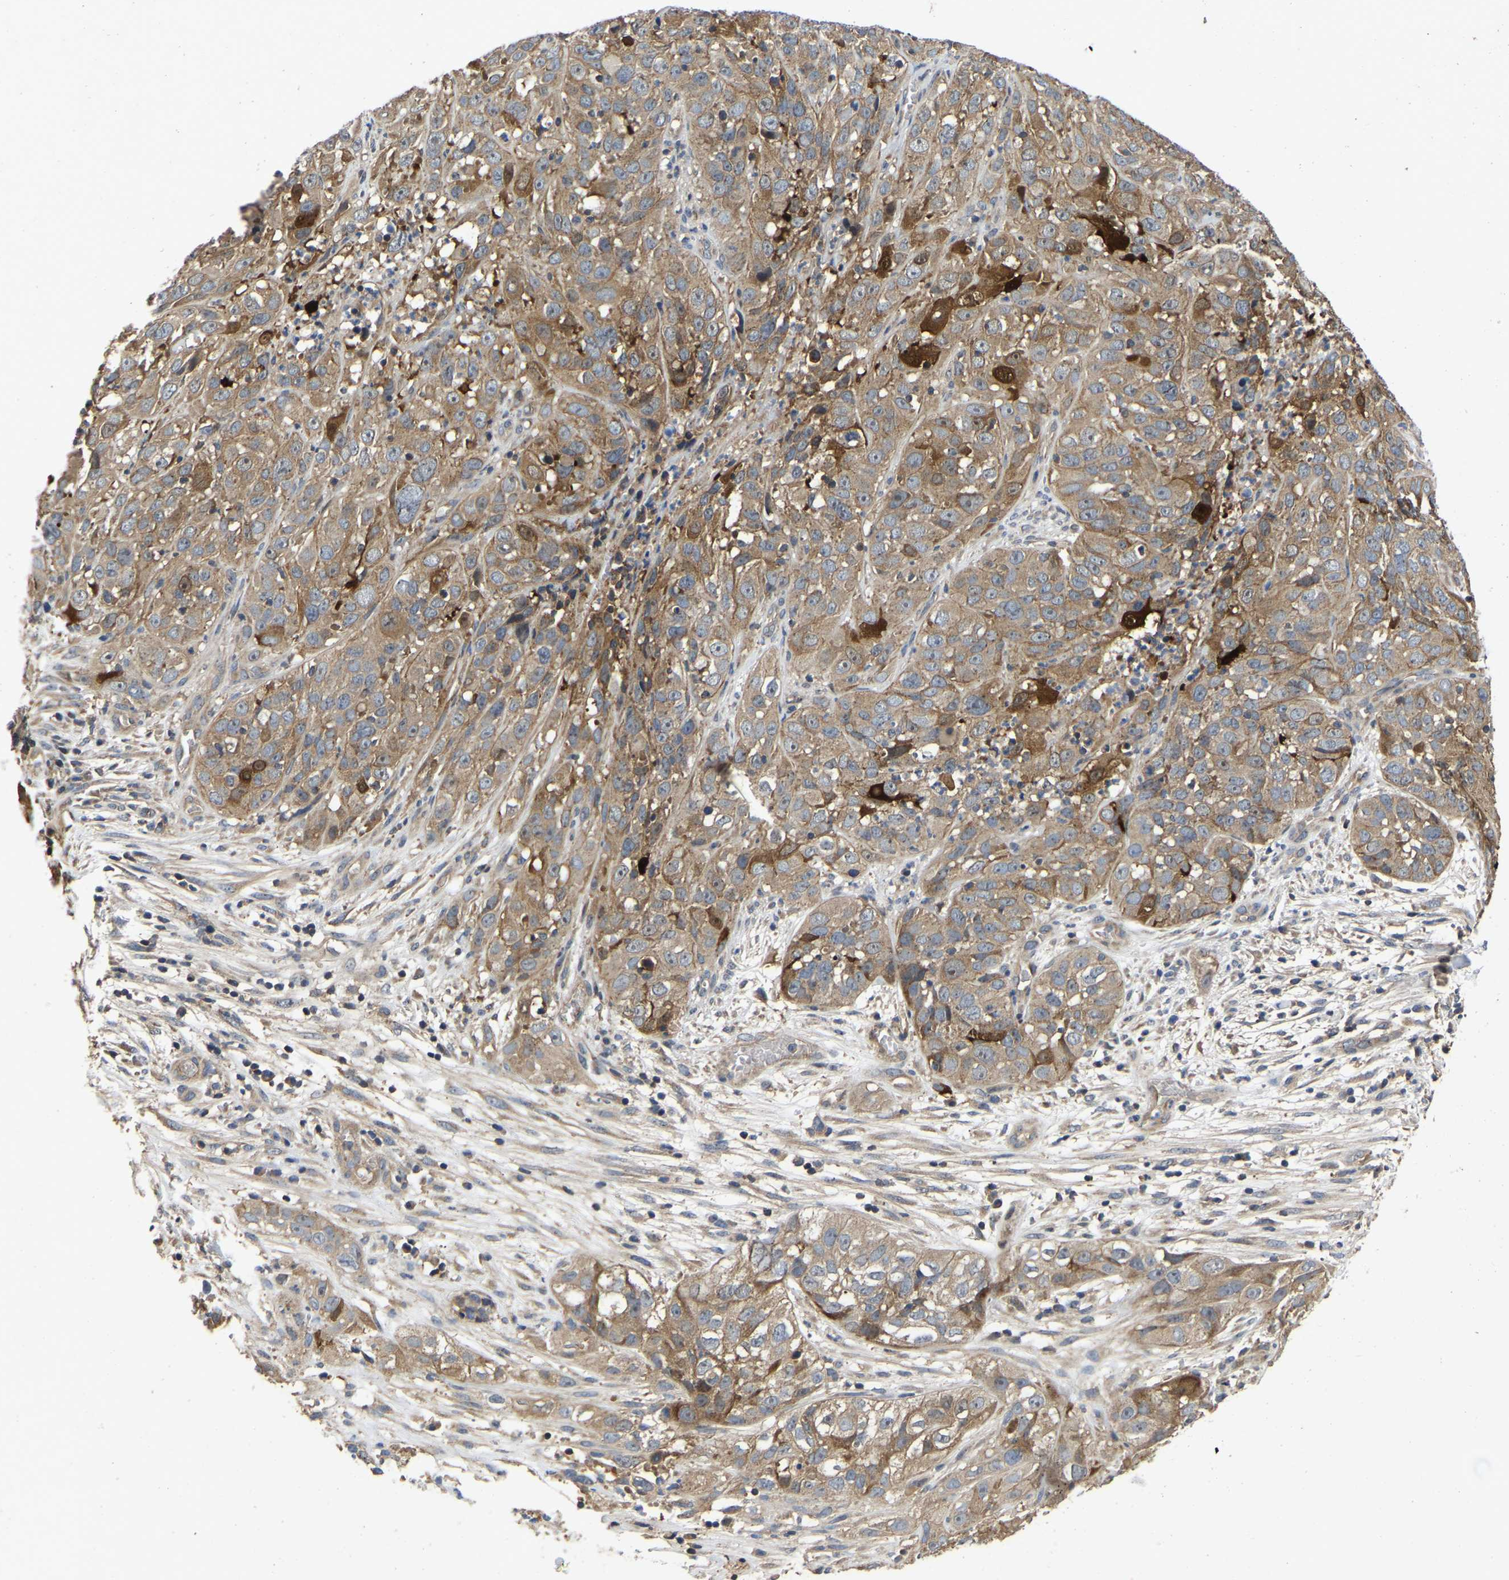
{"staining": {"intensity": "moderate", "quantity": ">75%", "location": "cytoplasmic/membranous"}, "tissue": "cervical cancer", "cell_type": "Tumor cells", "image_type": "cancer", "snomed": [{"axis": "morphology", "description": "Squamous cell carcinoma, NOS"}, {"axis": "topography", "description": "Cervix"}], "caption": "Protein staining by immunohistochemistry demonstrates moderate cytoplasmic/membranous expression in about >75% of tumor cells in squamous cell carcinoma (cervical).", "gene": "PRDM14", "patient": {"sex": "female", "age": 32}}